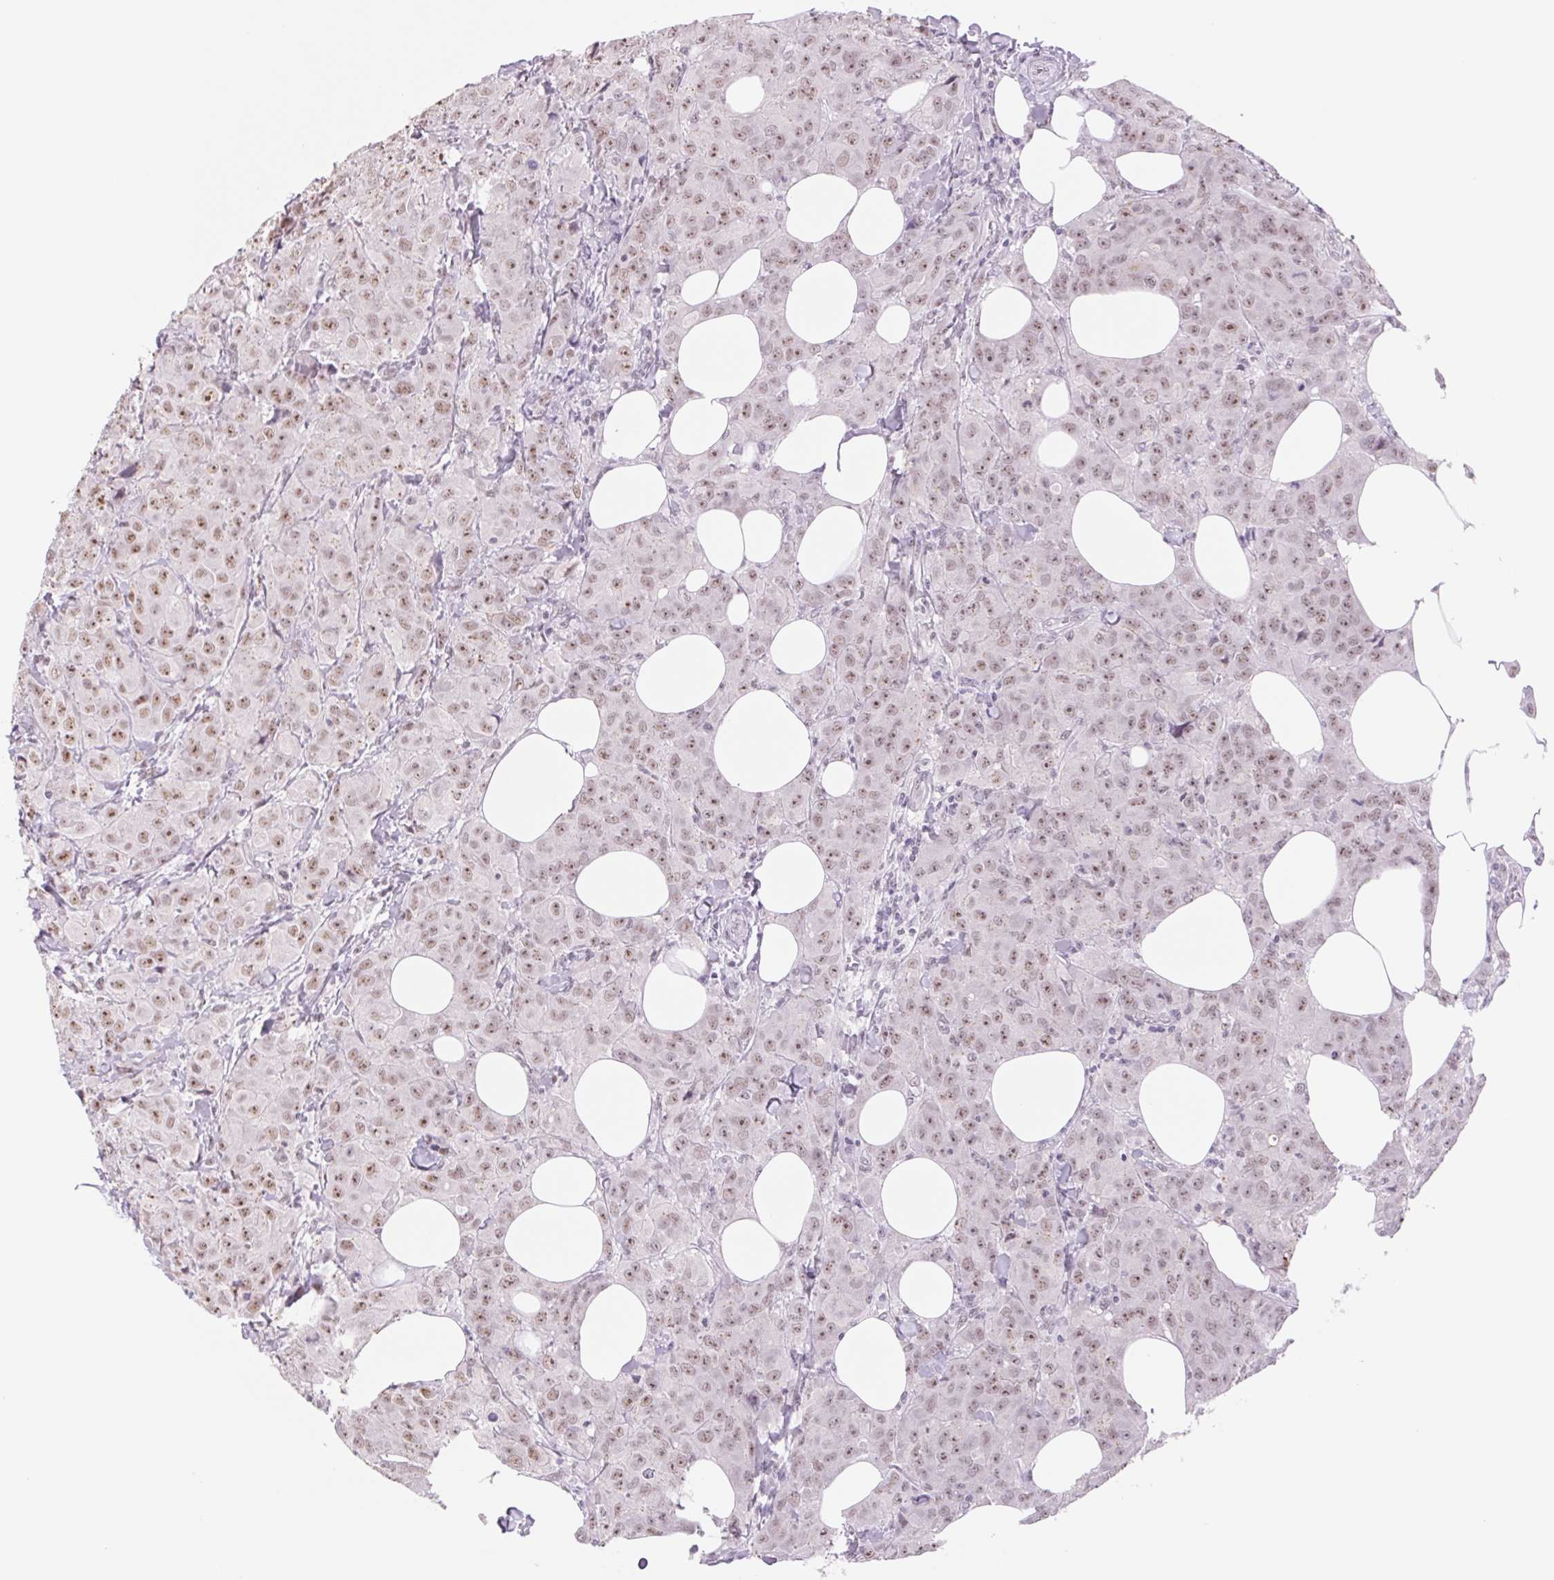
{"staining": {"intensity": "weak", "quantity": ">75%", "location": "nuclear"}, "tissue": "breast cancer", "cell_type": "Tumor cells", "image_type": "cancer", "snomed": [{"axis": "morphology", "description": "Normal tissue, NOS"}, {"axis": "morphology", "description": "Duct carcinoma"}, {"axis": "topography", "description": "Breast"}], "caption": "A micrograph showing weak nuclear staining in approximately >75% of tumor cells in breast cancer (intraductal carcinoma), as visualized by brown immunohistochemical staining.", "gene": "ZC3H14", "patient": {"sex": "female", "age": 43}}